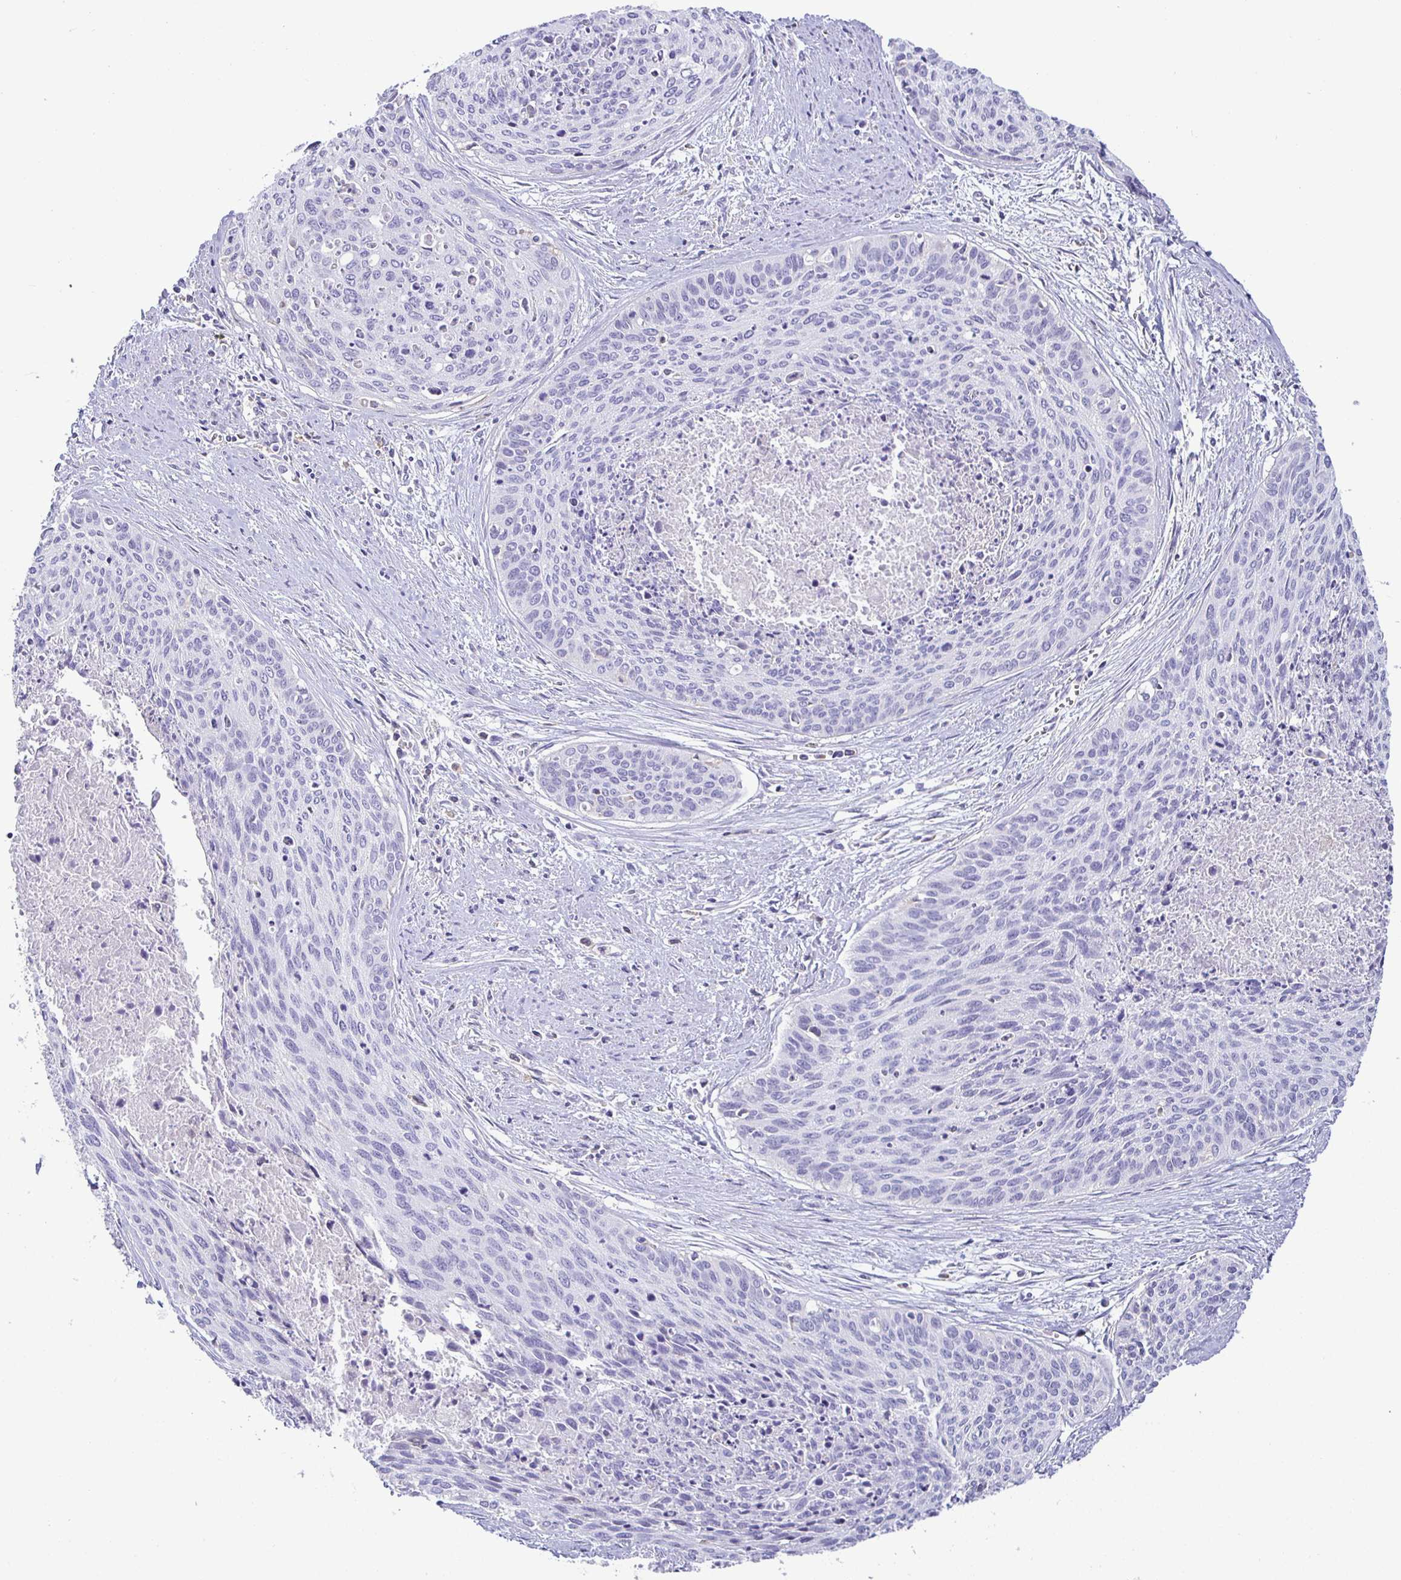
{"staining": {"intensity": "negative", "quantity": "none", "location": "none"}, "tissue": "cervical cancer", "cell_type": "Tumor cells", "image_type": "cancer", "snomed": [{"axis": "morphology", "description": "Squamous cell carcinoma, NOS"}, {"axis": "topography", "description": "Cervix"}], "caption": "Immunohistochemistry of human cervical squamous cell carcinoma shows no expression in tumor cells. (DAB (3,3'-diaminobenzidine) immunohistochemistry, high magnification).", "gene": "SIRPA", "patient": {"sex": "female", "age": 55}}